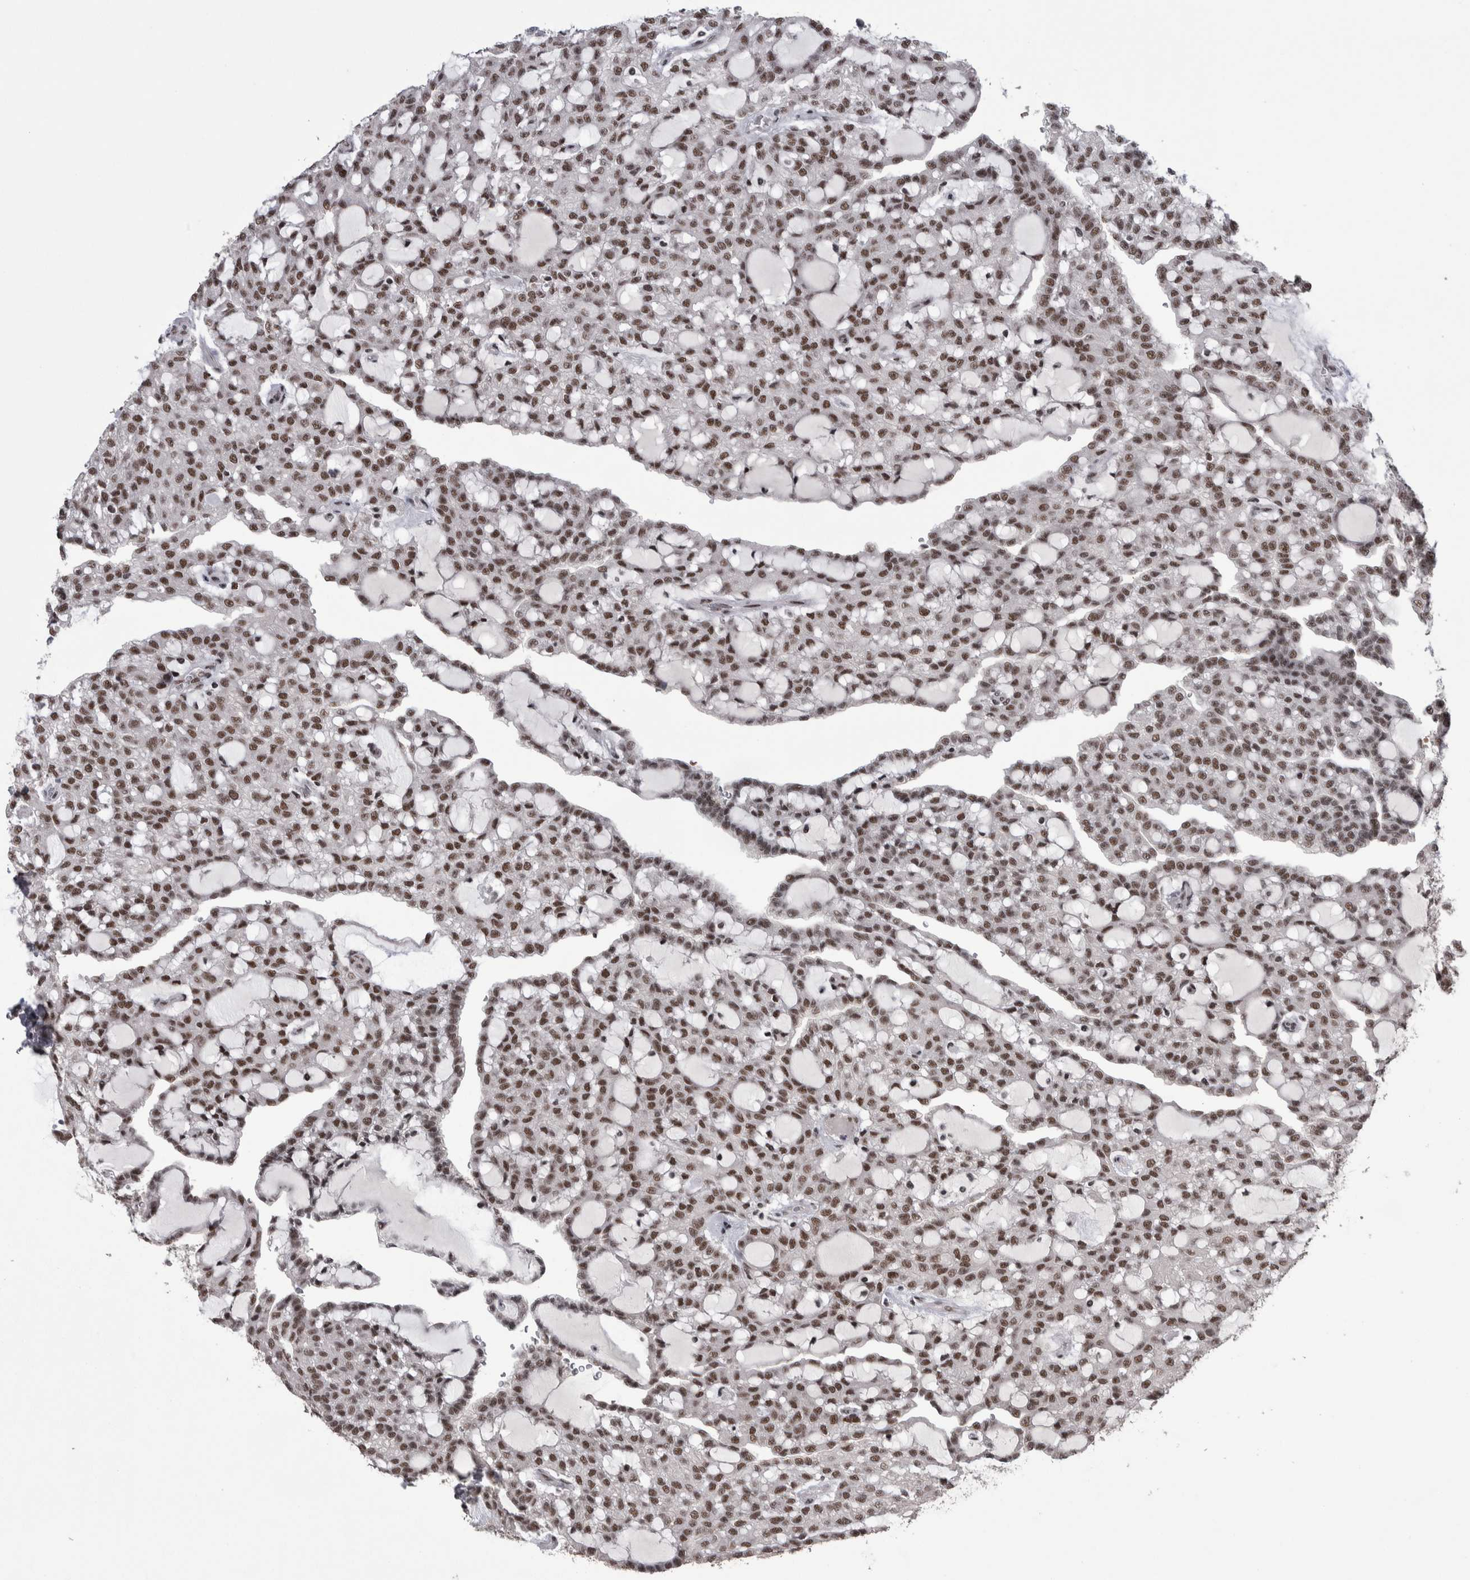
{"staining": {"intensity": "moderate", "quantity": ">75%", "location": "nuclear"}, "tissue": "renal cancer", "cell_type": "Tumor cells", "image_type": "cancer", "snomed": [{"axis": "morphology", "description": "Adenocarcinoma, NOS"}, {"axis": "topography", "description": "Kidney"}], "caption": "Moderate nuclear positivity for a protein is present in approximately >75% of tumor cells of renal cancer (adenocarcinoma) using IHC.", "gene": "DMTF1", "patient": {"sex": "male", "age": 63}}